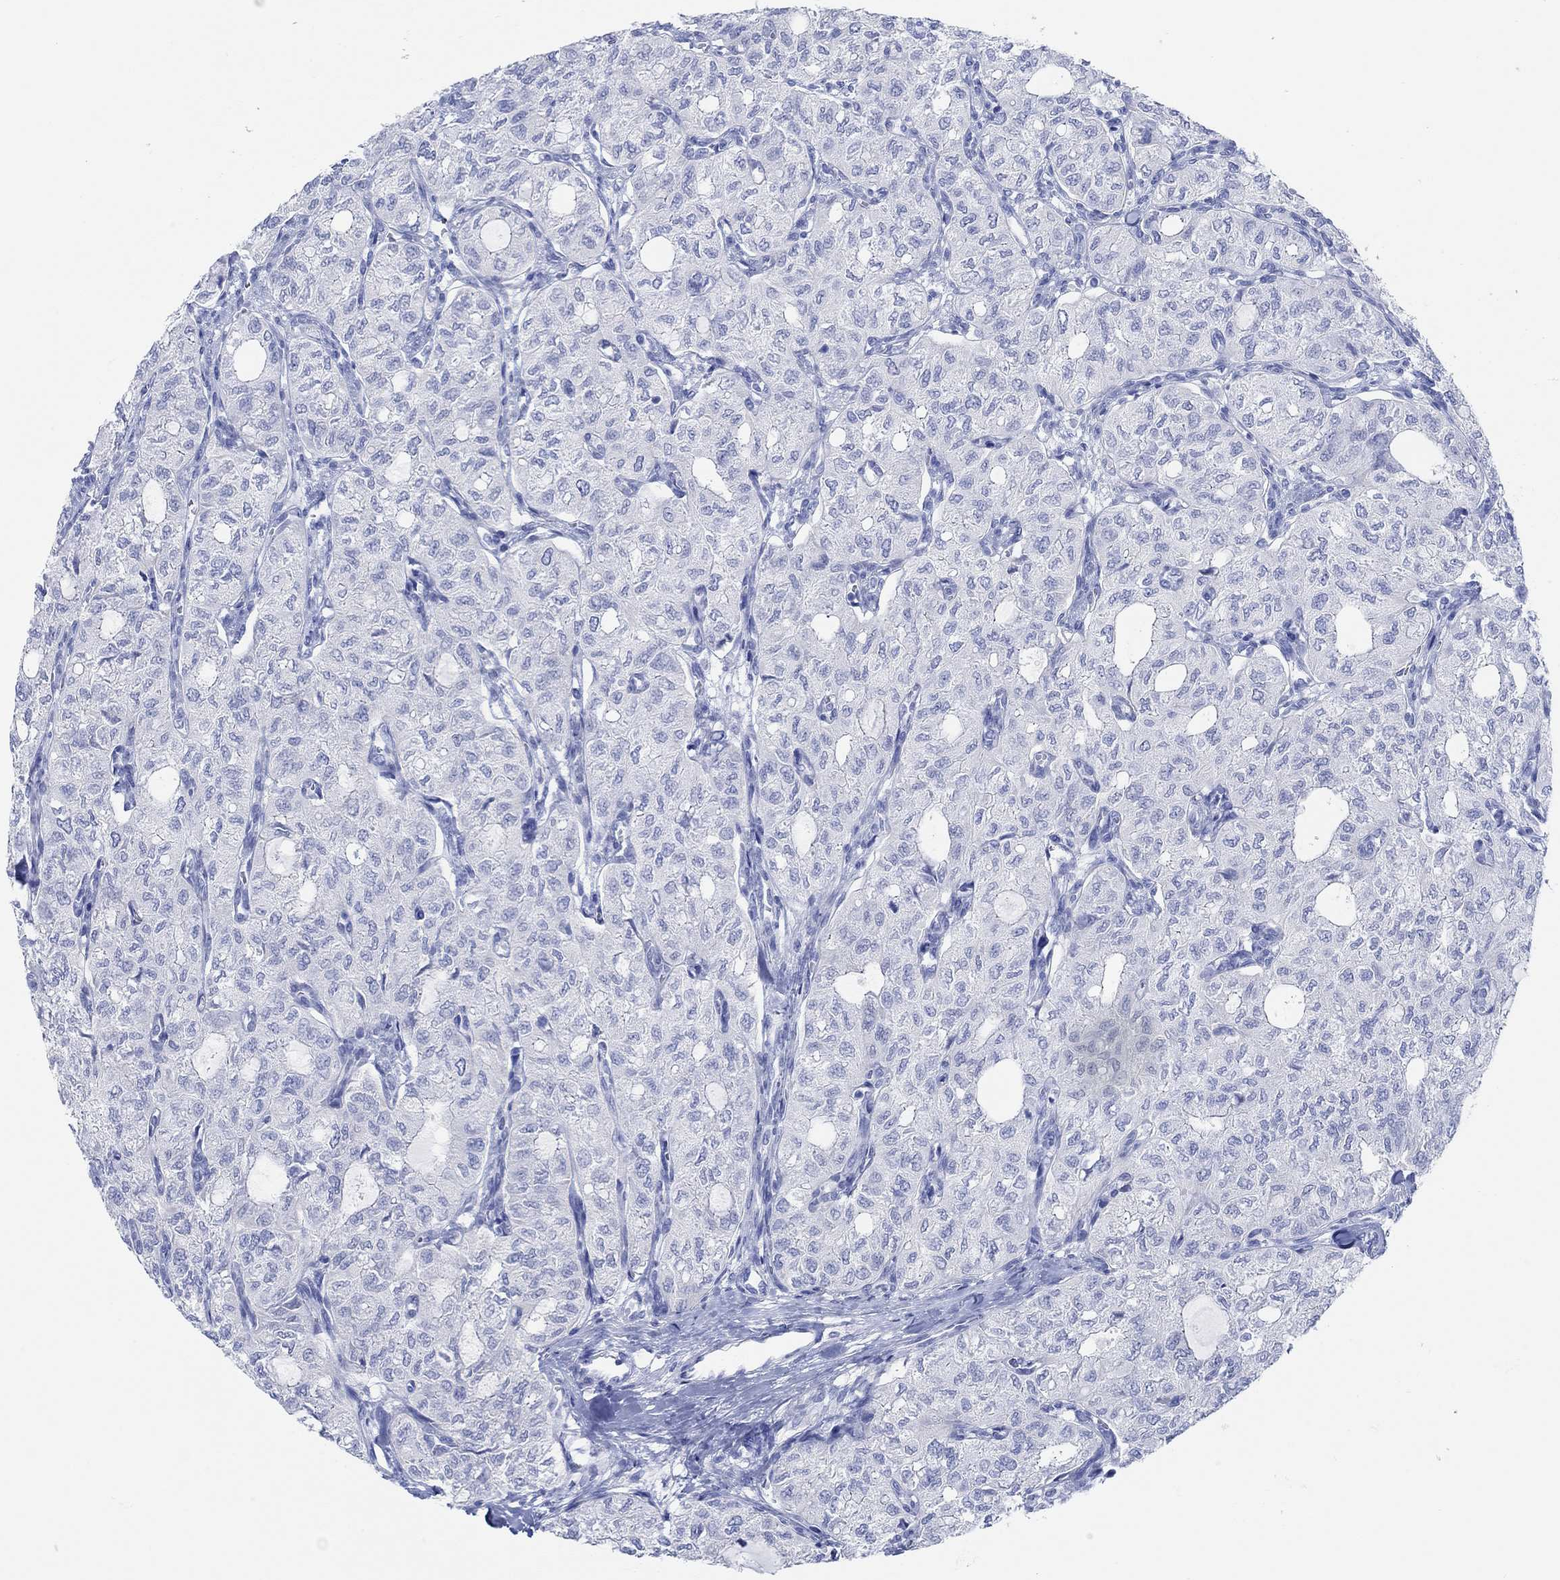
{"staining": {"intensity": "negative", "quantity": "none", "location": "none"}, "tissue": "thyroid cancer", "cell_type": "Tumor cells", "image_type": "cancer", "snomed": [{"axis": "morphology", "description": "Follicular adenoma carcinoma, NOS"}, {"axis": "topography", "description": "Thyroid gland"}], "caption": "Image shows no protein expression in tumor cells of thyroid cancer (follicular adenoma carcinoma) tissue.", "gene": "AK8", "patient": {"sex": "male", "age": 75}}